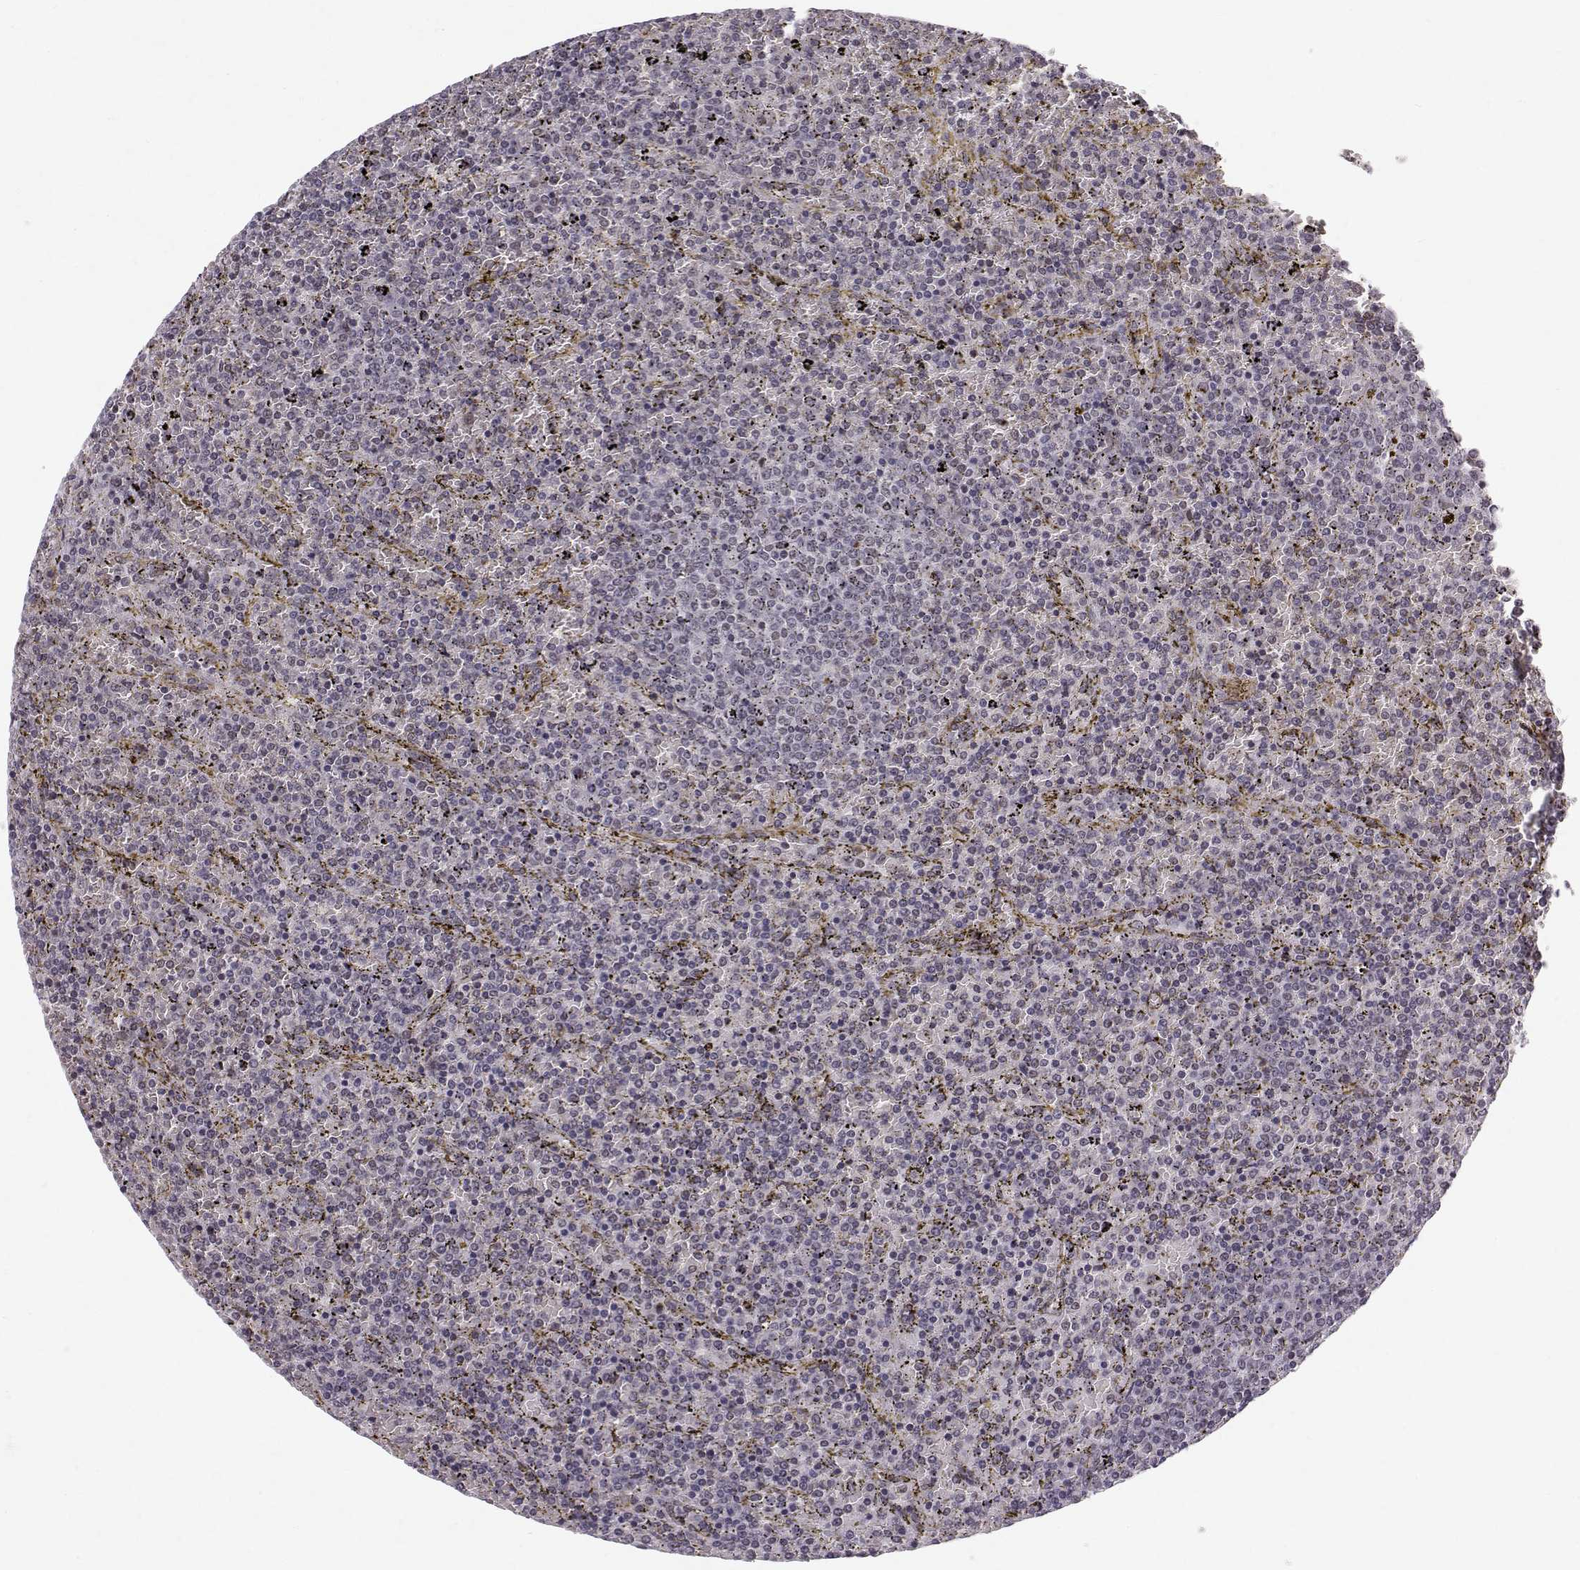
{"staining": {"intensity": "negative", "quantity": "none", "location": "none"}, "tissue": "lymphoma", "cell_type": "Tumor cells", "image_type": "cancer", "snomed": [{"axis": "morphology", "description": "Malignant lymphoma, non-Hodgkin's type, Low grade"}, {"axis": "topography", "description": "Spleen"}], "caption": "Immunohistochemistry (IHC) of human low-grade malignant lymphoma, non-Hodgkin's type reveals no staining in tumor cells.", "gene": "RPP38", "patient": {"sex": "female", "age": 77}}